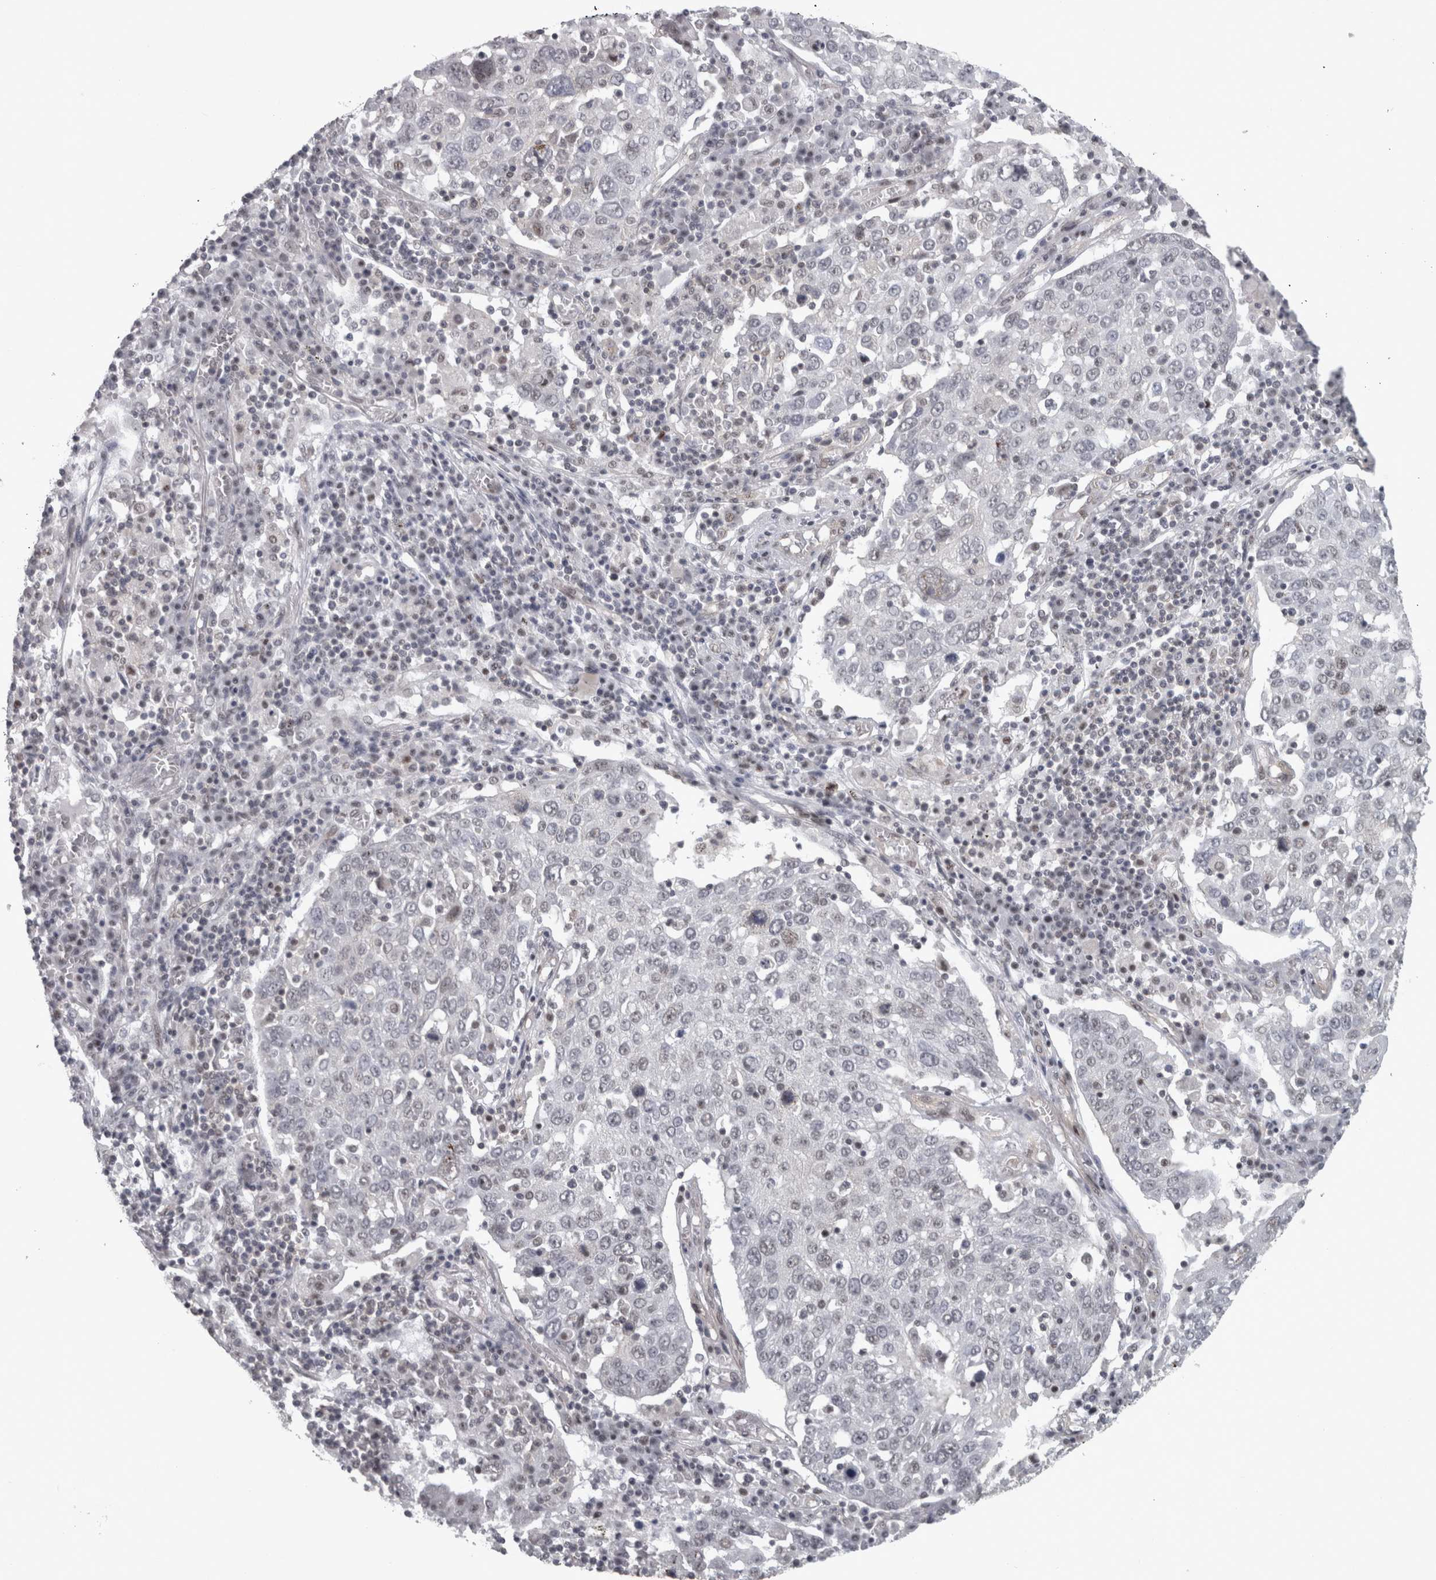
{"staining": {"intensity": "negative", "quantity": "none", "location": "none"}, "tissue": "lung cancer", "cell_type": "Tumor cells", "image_type": "cancer", "snomed": [{"axis": "morphology", "description": "Squamous cell carcinoma, NOS"}, {"axis": "topography", "description": "Lung"}], "caption": "Immunohistochemistry (IHC) micrograph of neoplastic tissue: human lung cancer (squamous cell carcinoma) stained with DAB (3,3'-diaminobenzidine) exhibits no significant protein staining in tumor cells. Brightfield microscopy of immunohistochemistry (IHC) stained with DAB (brown) and hematoxylin (blue), captured at high magnification.", "gene": "PPP1R12B", "patient": {"sex": "male", "age": 65}}